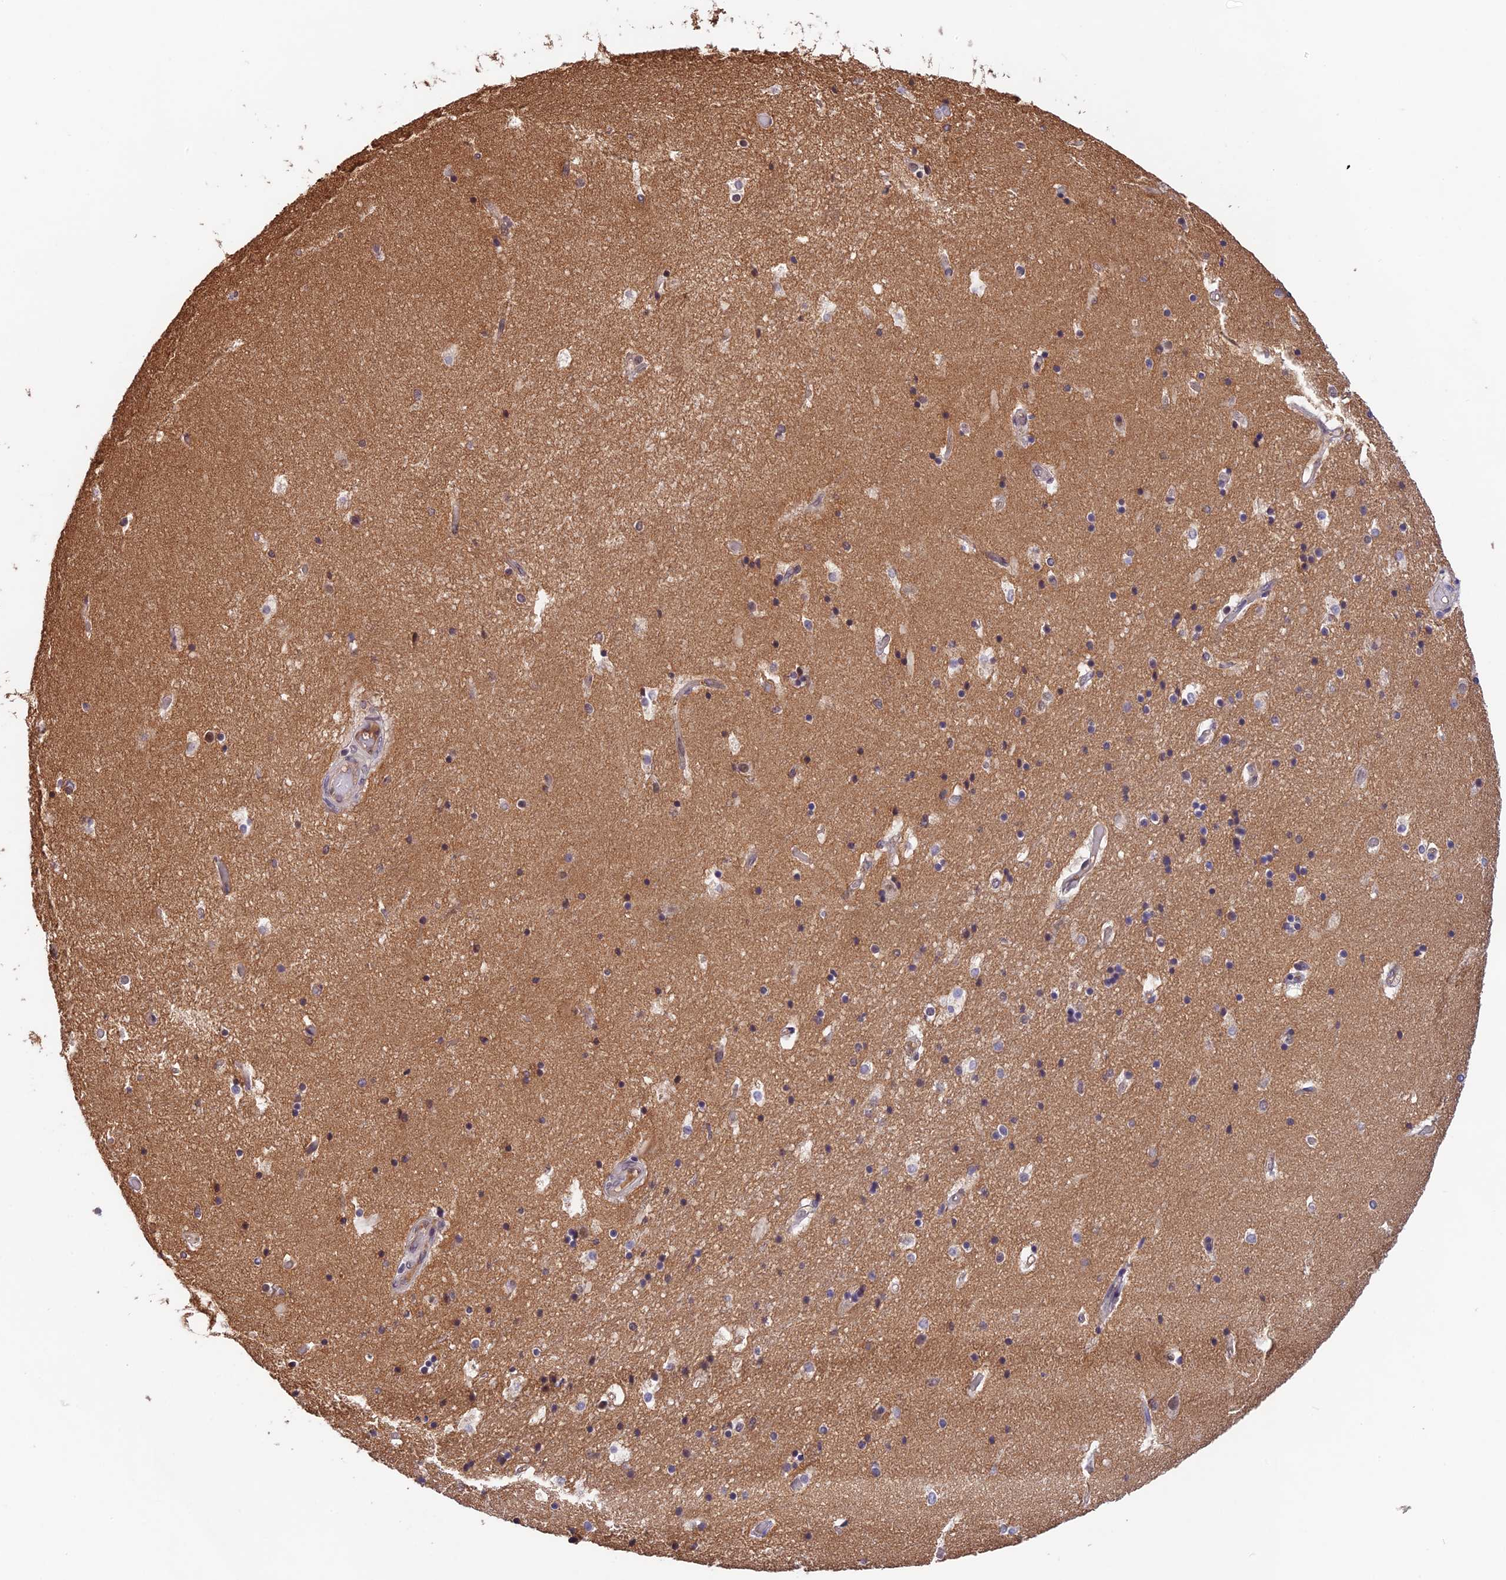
{"staining": {"intensity": "moderate", "quantity": "25%-75%", "location": "nuclear"}, "tissue": "hippocampus", "cell_type": "Glial cells", "image_type": "normal", "snomed": [{"axis": "morphology", "description": "Normal tissue, NOS"}, {"axis": "topography", "description": "Hippocampus"}], "caption": "IHC photomicrograph of unremarkable hippocampus stained for a protein (brown), which exhibits medium levels of moderate nuclear expression in about 25%-75% of glial cells.", "gene": "ZNF436", "patient": {"sex": "female", "age": 52}}